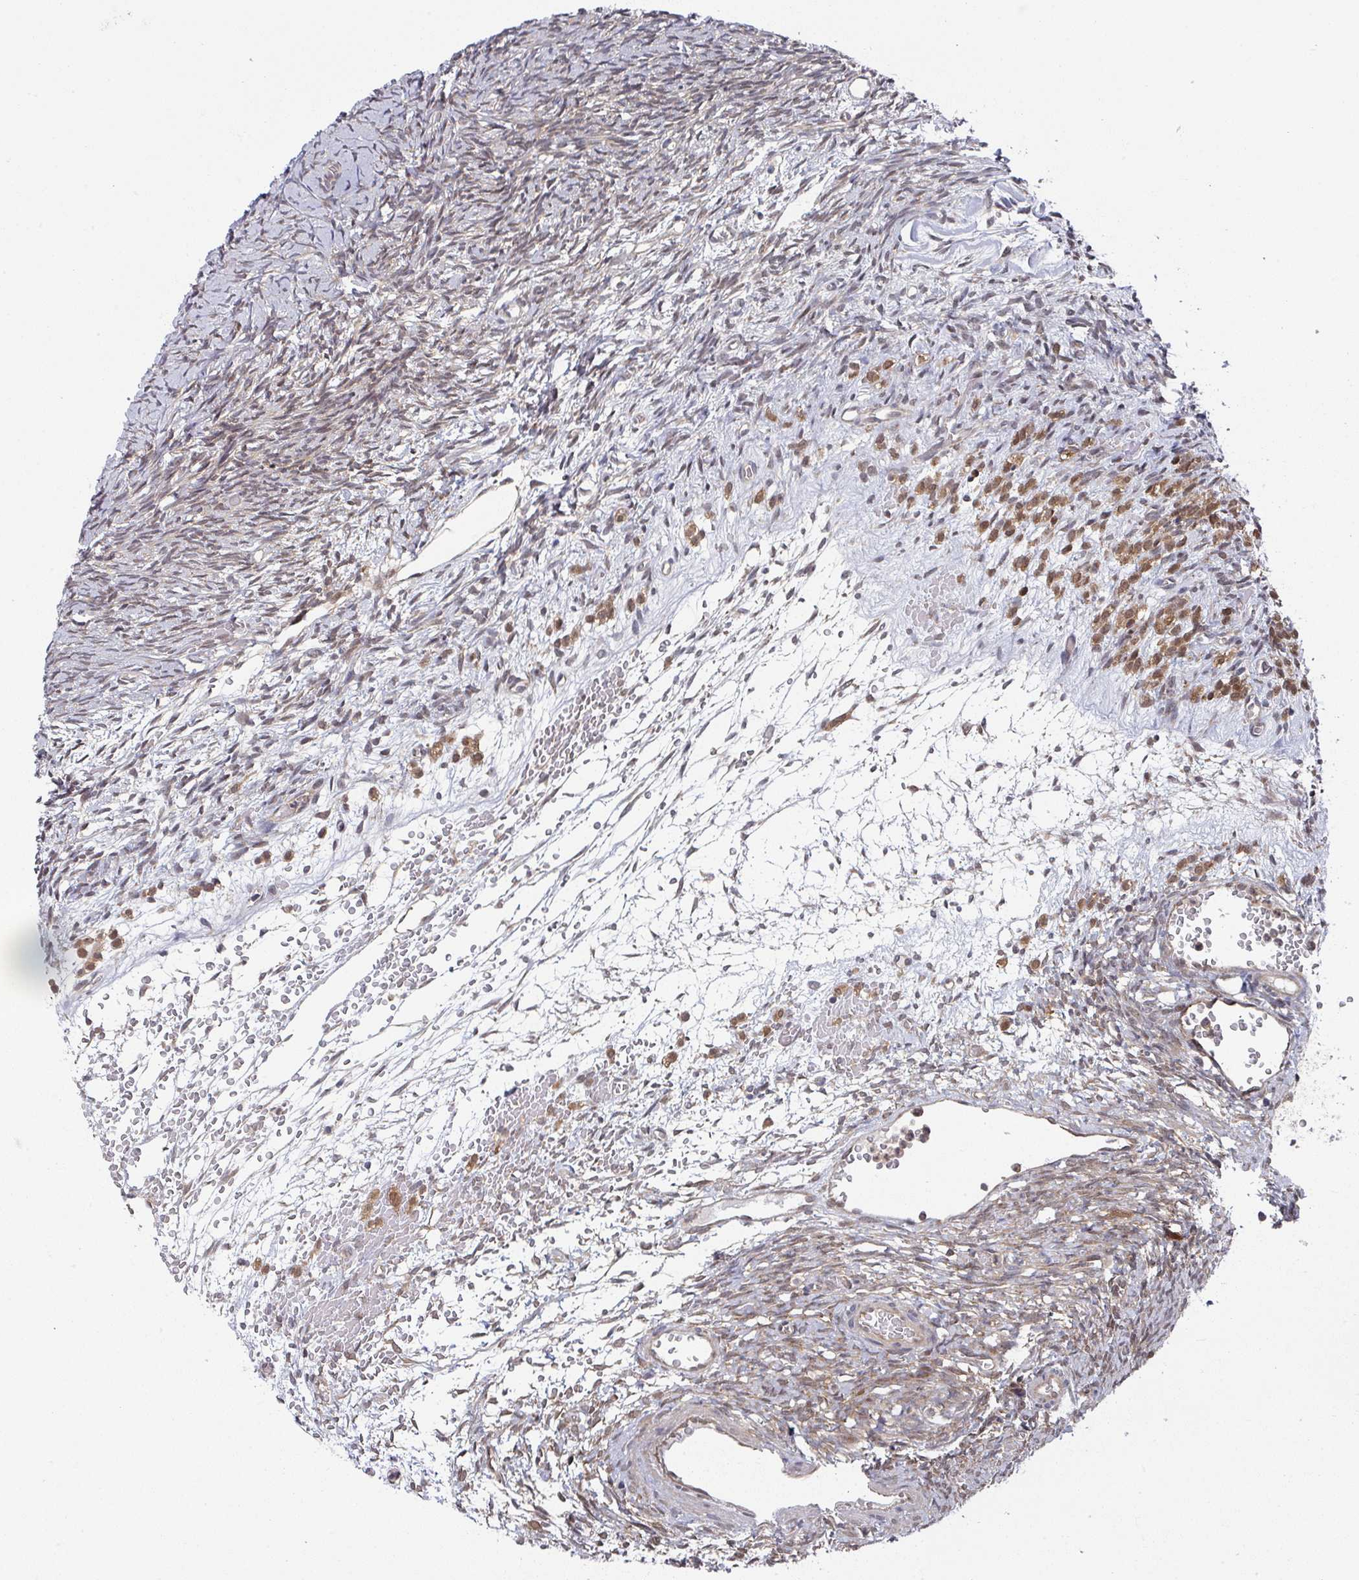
{"staining": {"intensity": "moderate", "quantity": ">75%", "location": "cytoplasmic/membranous"}, "tissue": "ovary", "cell_type": "Follicle cells", "image_type": "normal", "snomed": [{"axis": "morphology", "description": "Normal tissue, NOS"}, {"axis": "topography", "description": "Ovary"}], "caption": "A brown stain labels moderate cytoplasmic/membranous positivity of a protein in follicle cells of unremarkable ovary. (DAB = brown stain, brightfield microscopy at high magnification).", "gene": "GOLGA7B", "patient": {"sex": "female", "age": 39}}